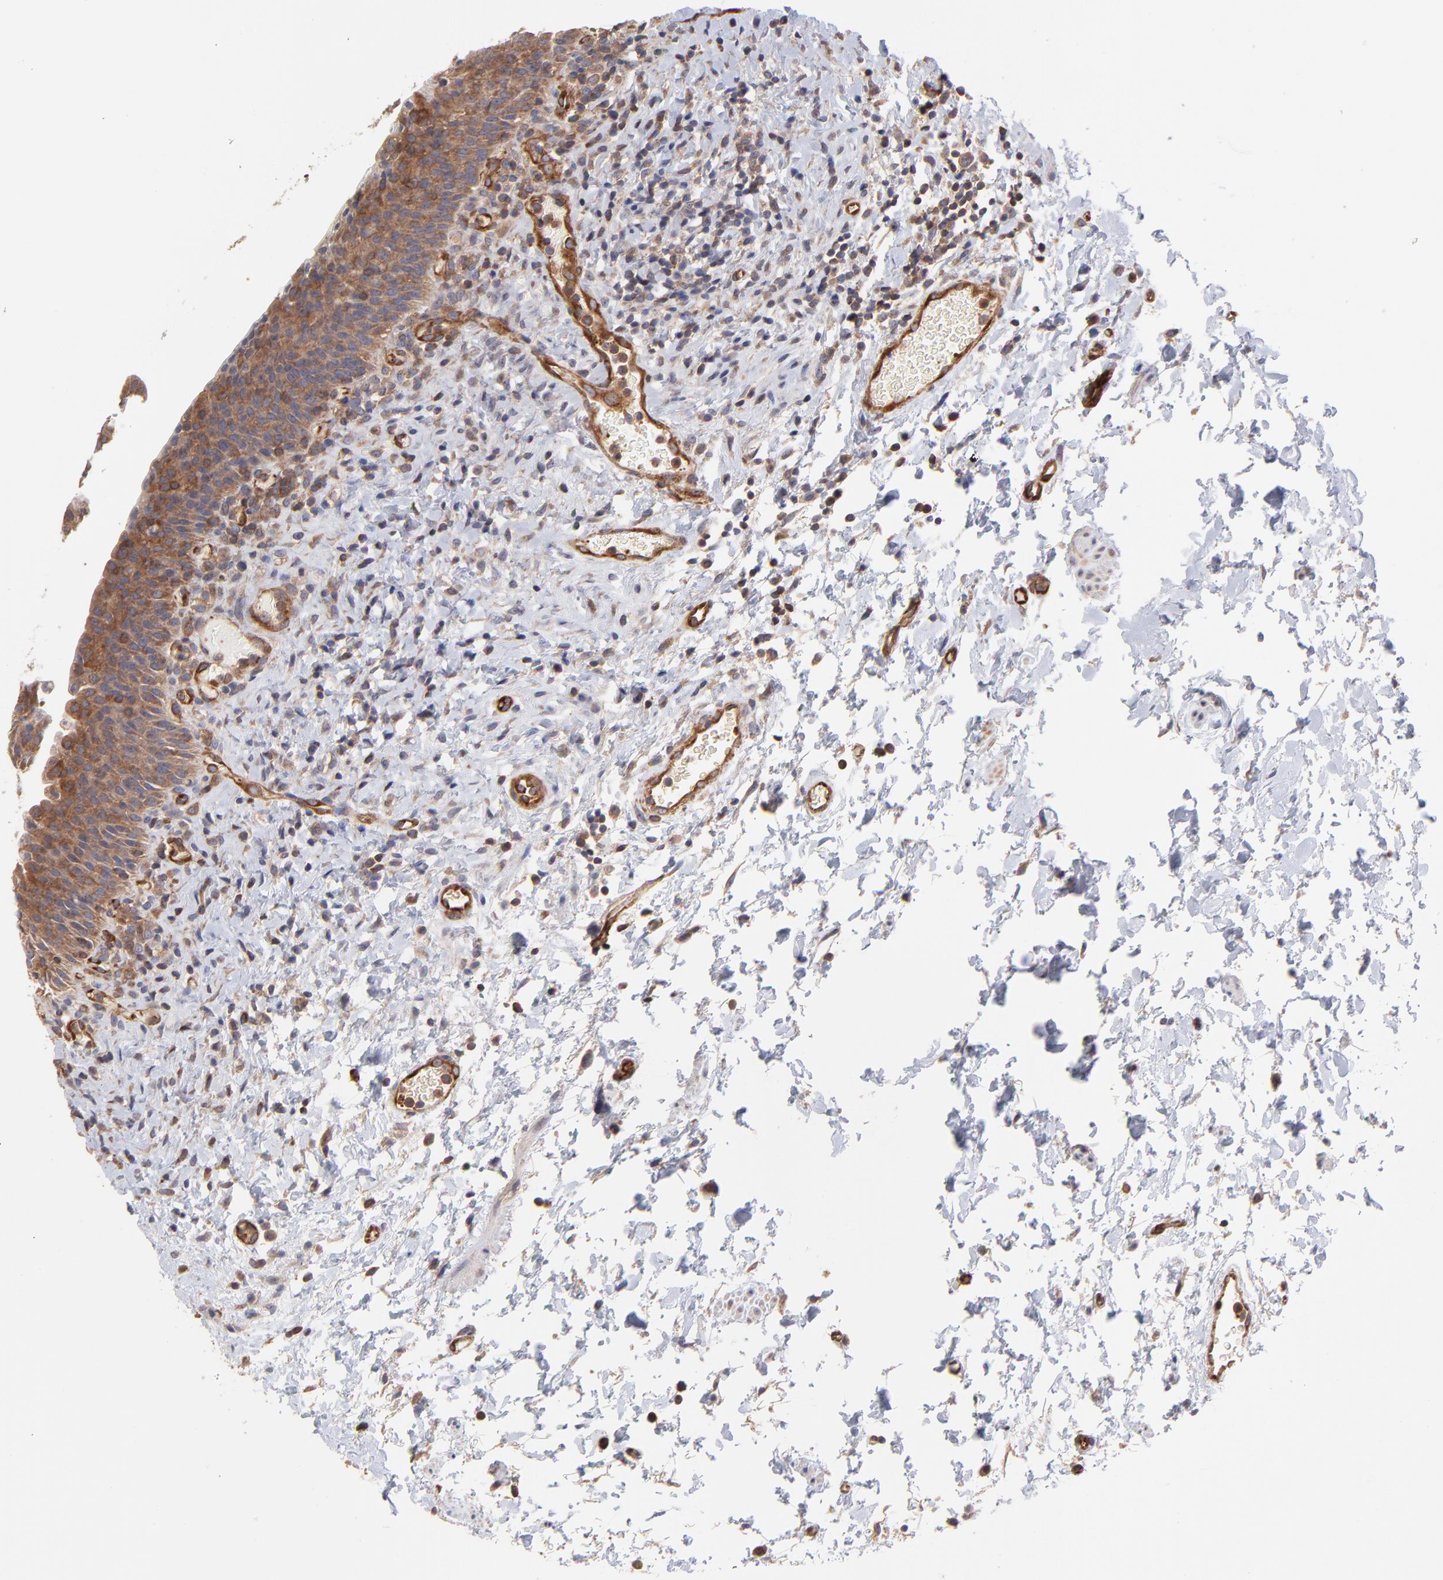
{"staining": {"intensity": "moderate", "quantity": ">75%", "location": "cytoplasmic/membranous"}, "tissue": "urinary bladder", "cell_type": "Urothelial cells", "image_type": "normal", "snomed": [{"axis": "morphology", "description": "Normal tissue, NOS"}, {"axis": "topography", "description": "Urinary bladder"}], "caption": "Approximately >75% of urothelial cells in benign urinary bladder show moderate cytoplasmic/membranous protein staining as visualized by brown immunohistochemical staining.", "gene": "ASB7", "patient": {"sex": "male", "age": 51}}